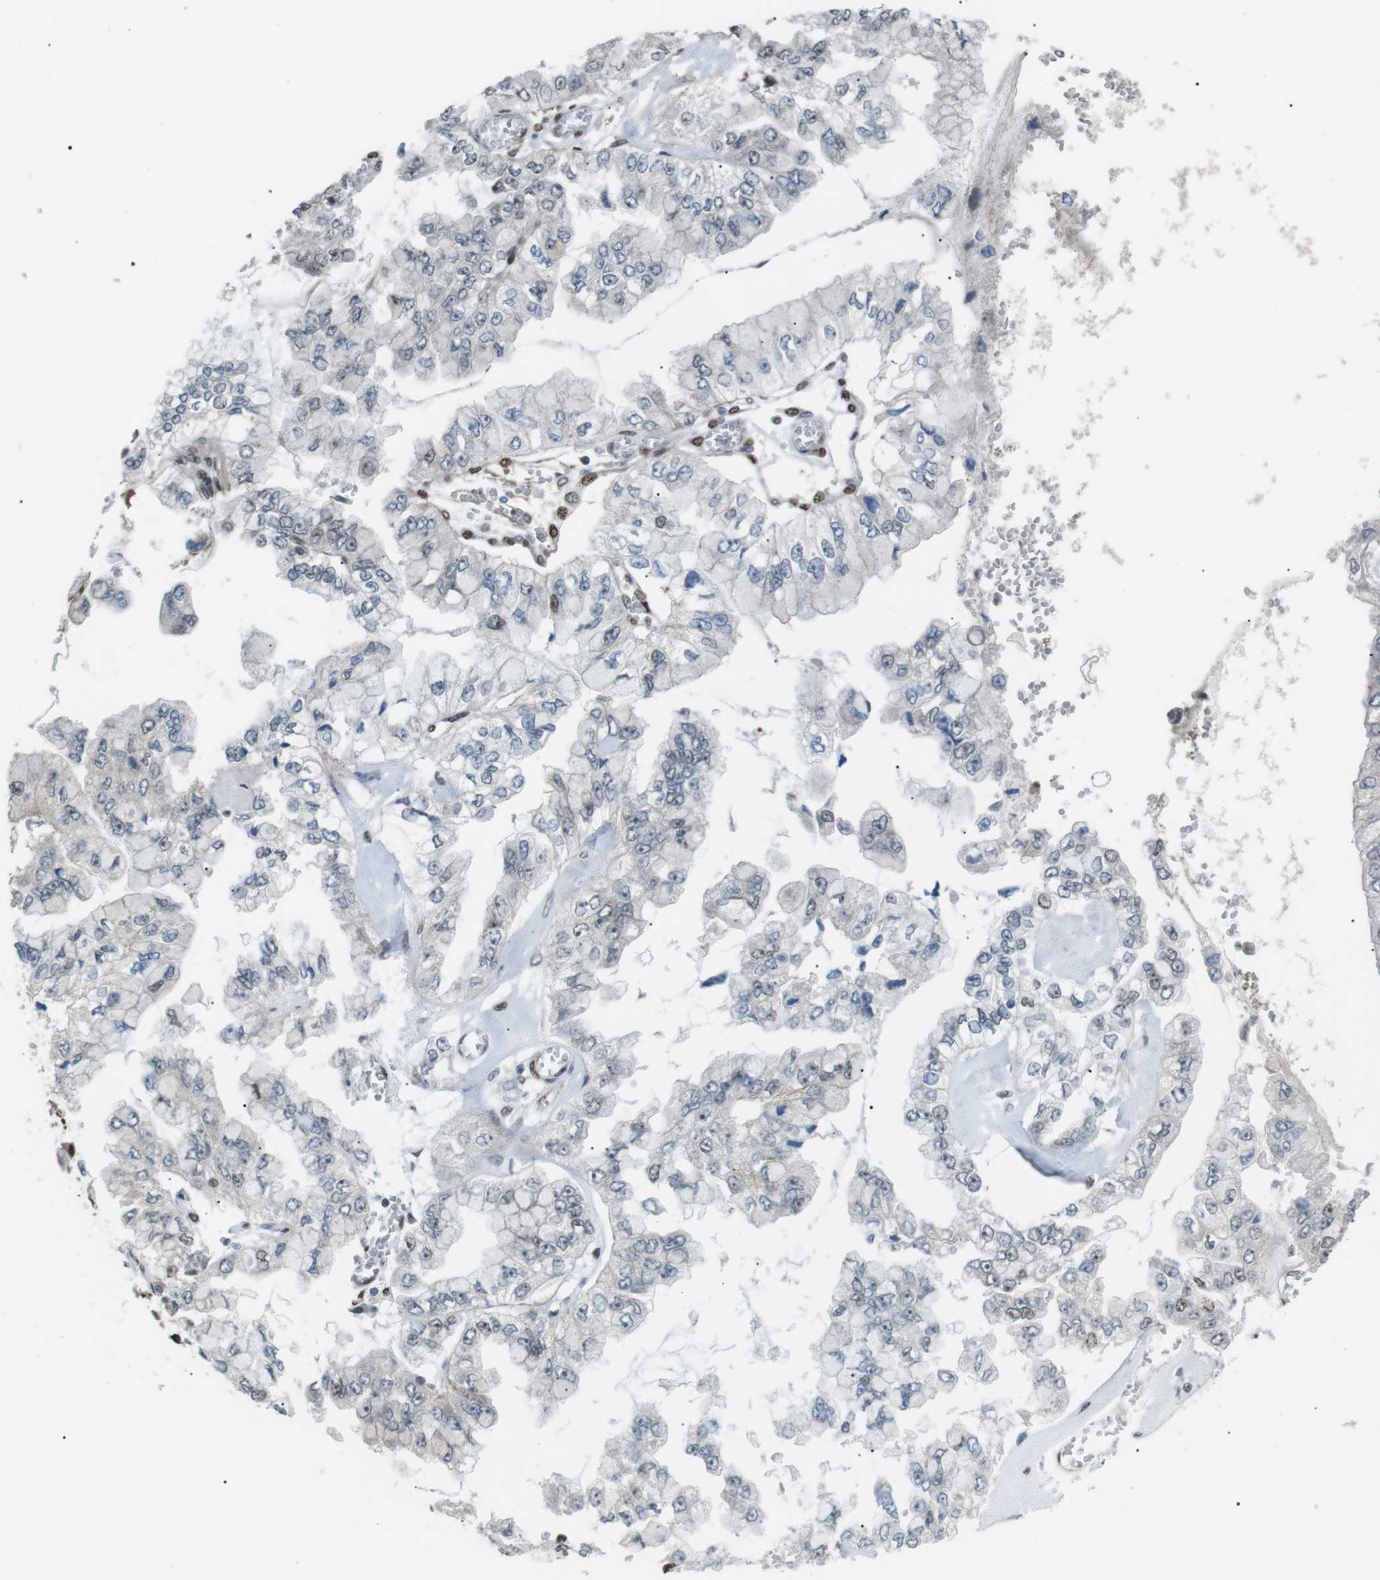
{"staining": {"intensity": "weak", "quantity": "<25%", "location": "nuclear"}, "tissue": "liver cancer", "cell_type": "Tumor cells", "image_type": "cancer", "snomed": [{"axis": "morphology", "description": "Cholangiocarcinoma"}, {"axis": "topography", "description": "Liver"}], "caption": "The micrograph demonstrates no significant expression in tumor cells of liver cancer (cholangiocarcinoma).", "gene": "SRPK2", "patient": {"sex": "female", "age": 79}}